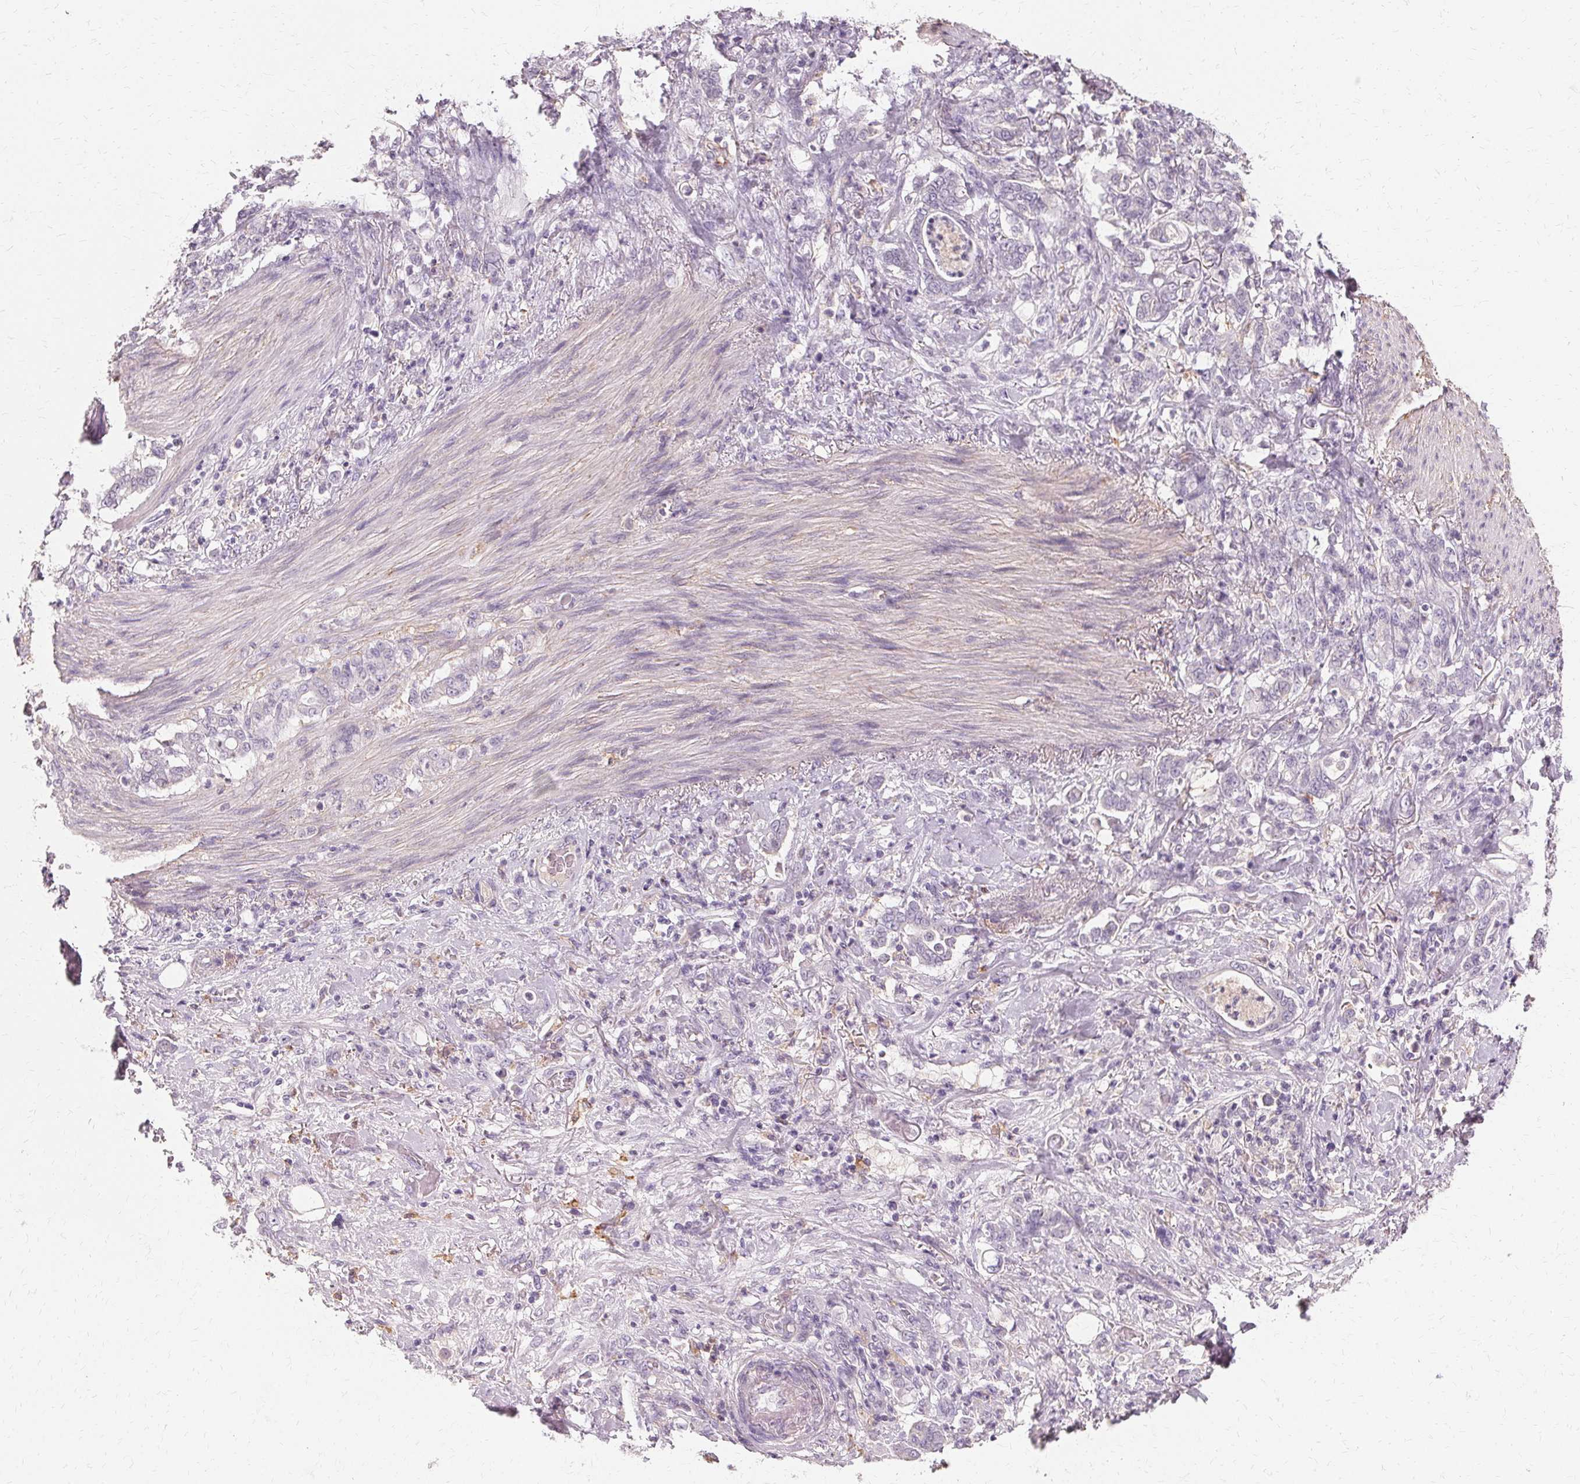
{"staining": {"intensity": "negative", "quantity": "none", "location": "none"}, "tissue": "stomach cancer", "cell_type": "Tumor cells", "image_type": "cancer", "snomed": [{"axis": "morphology", "description": "Adenocarcinoma, NOS"}, {"axis": "topography", "description": "Stomach"}], "caption": "Histopathology image shows no significant protein positivity in tumor cells of stomach cancer.", "gene": "IFNGR1", "patient": {"sex": "female", "age": 79}}